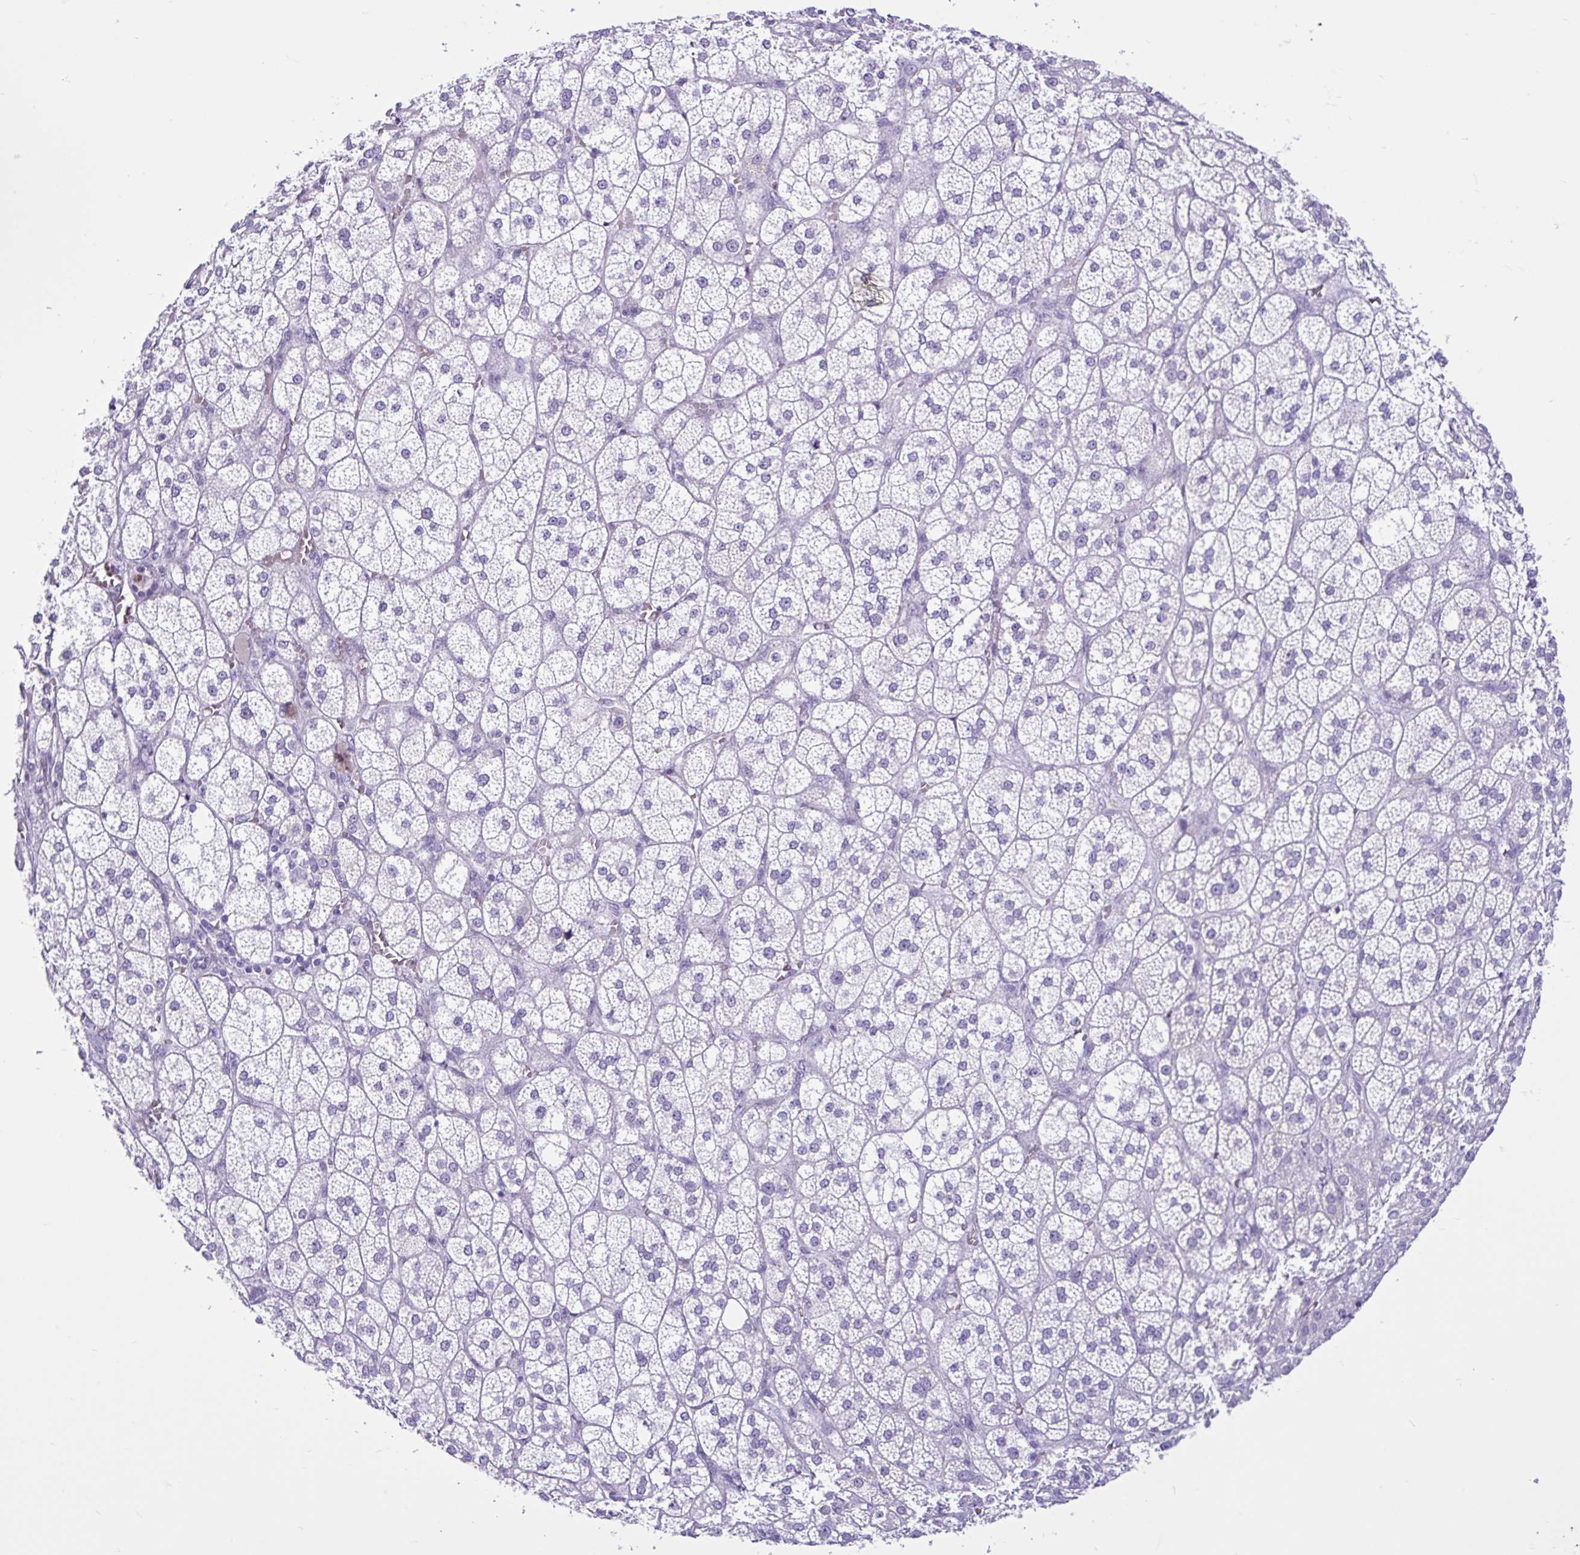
{"staining": {"intensity": "negative", "quantity": "none", "location": "none"}, "tissue": "adrenal gland", "cell_type": "Glandular cells", "image_type": "normal", "snomed": [{"axis": "morphology", "description": "Normal tissue, NOS"}, {"axis": "topography", "description": "Adrenal gland"}], "caption": "Glandular cells show no significant protein expression in unremarkable adrenal gland. (DAB immunohistochemistry with hematoxylin counter stain).", "gene": "CYP19A1", "patient": {"sex": "female", "age": 60}}